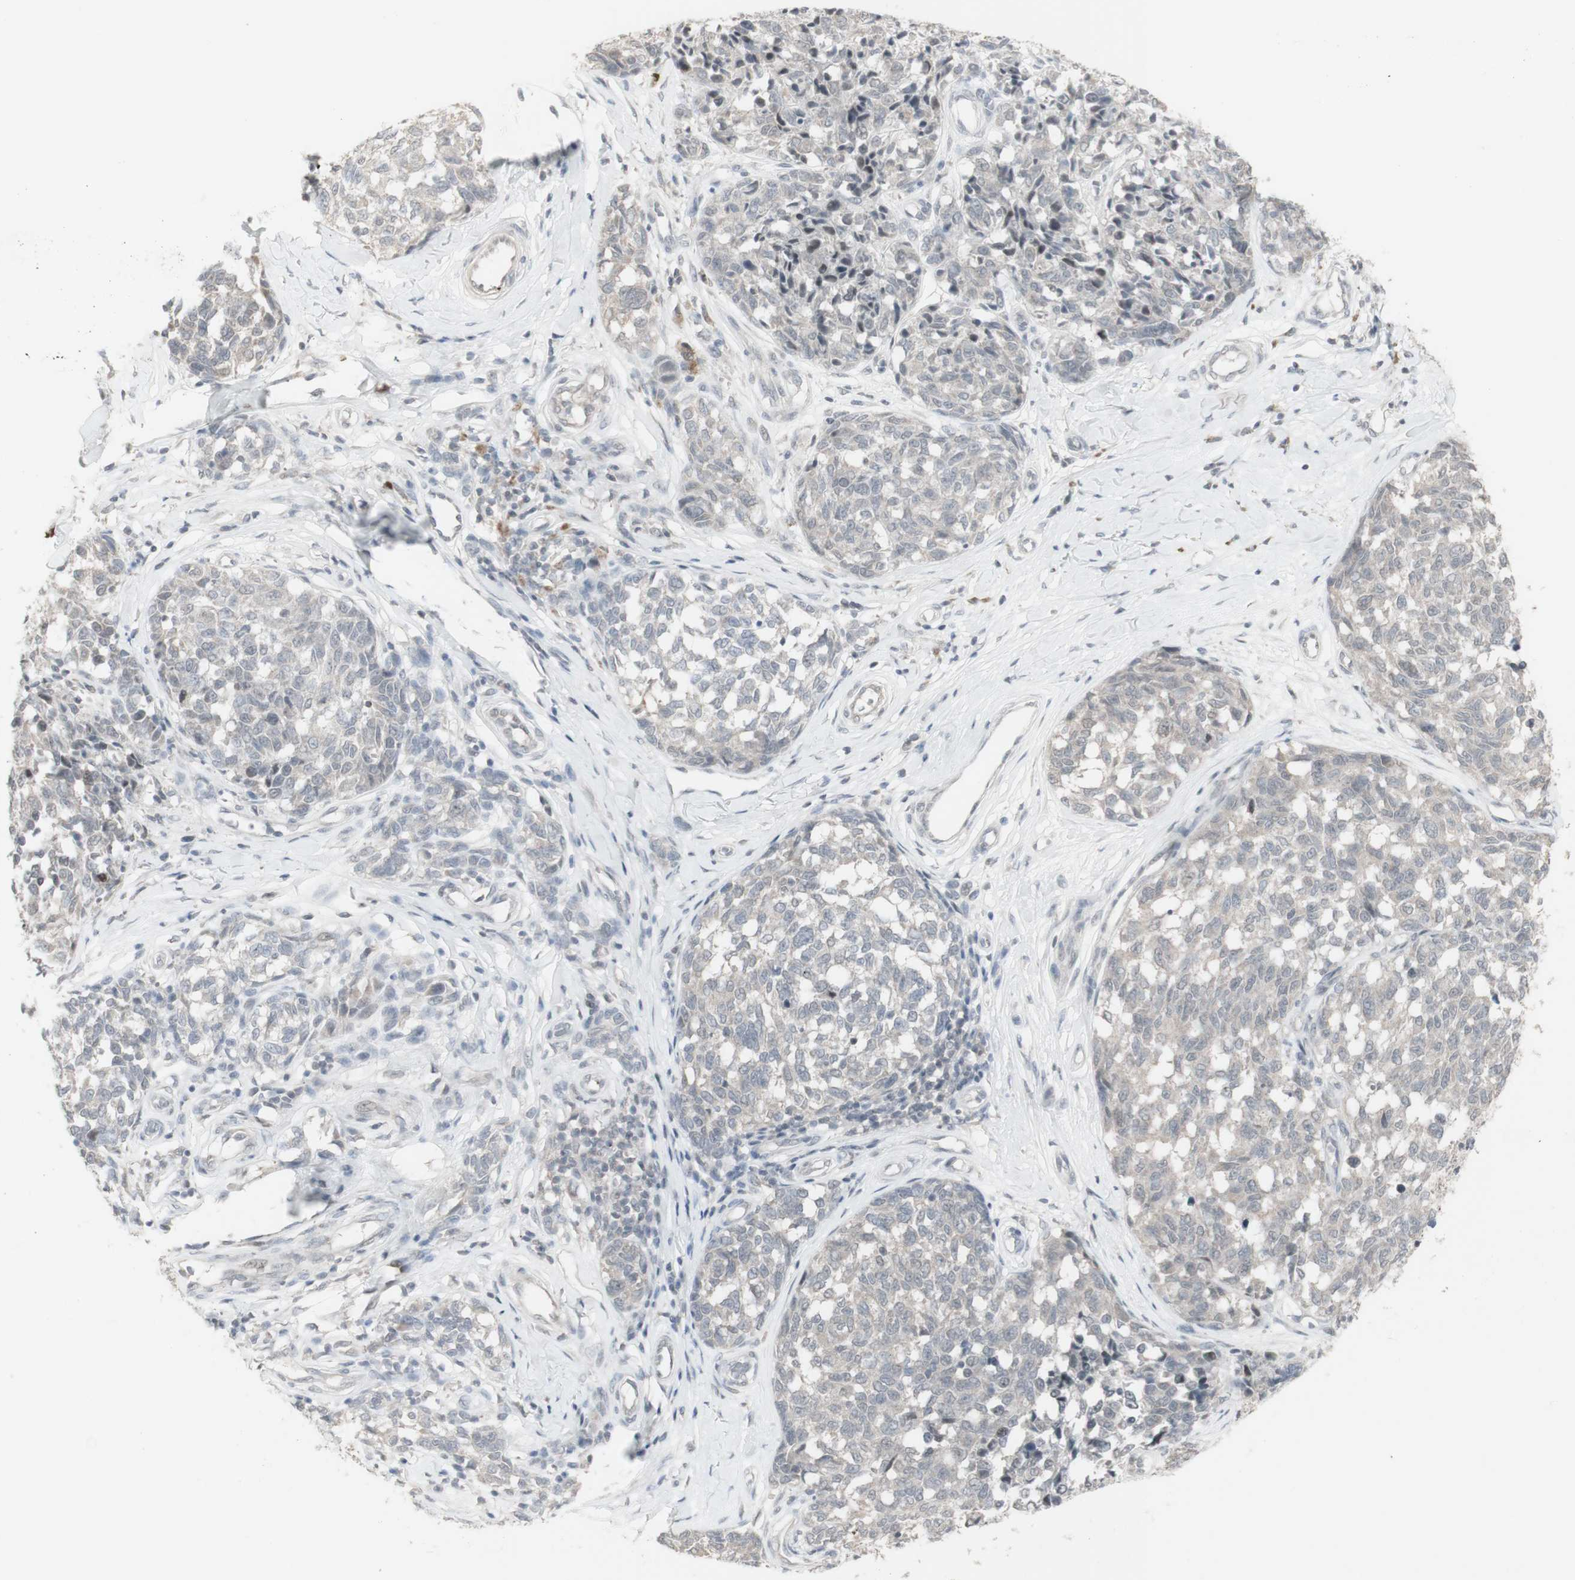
{"staining": {"intensity": "negative", "quantity": "none", "location": "none"}, "tissue": "melanoma", "cell_type": "Tumor cells", "image_type": "cancer", "snomed": [{"axis": "morphology", "description": "Malignant melanoma, NOS"}, {"axis": "topography", "description": "Skin"}], "caption": "Tumor cells are negative for protein expression in human melanoma.", "gene": "C1orf116", "patient": {"sex": "female", "age": 64}}